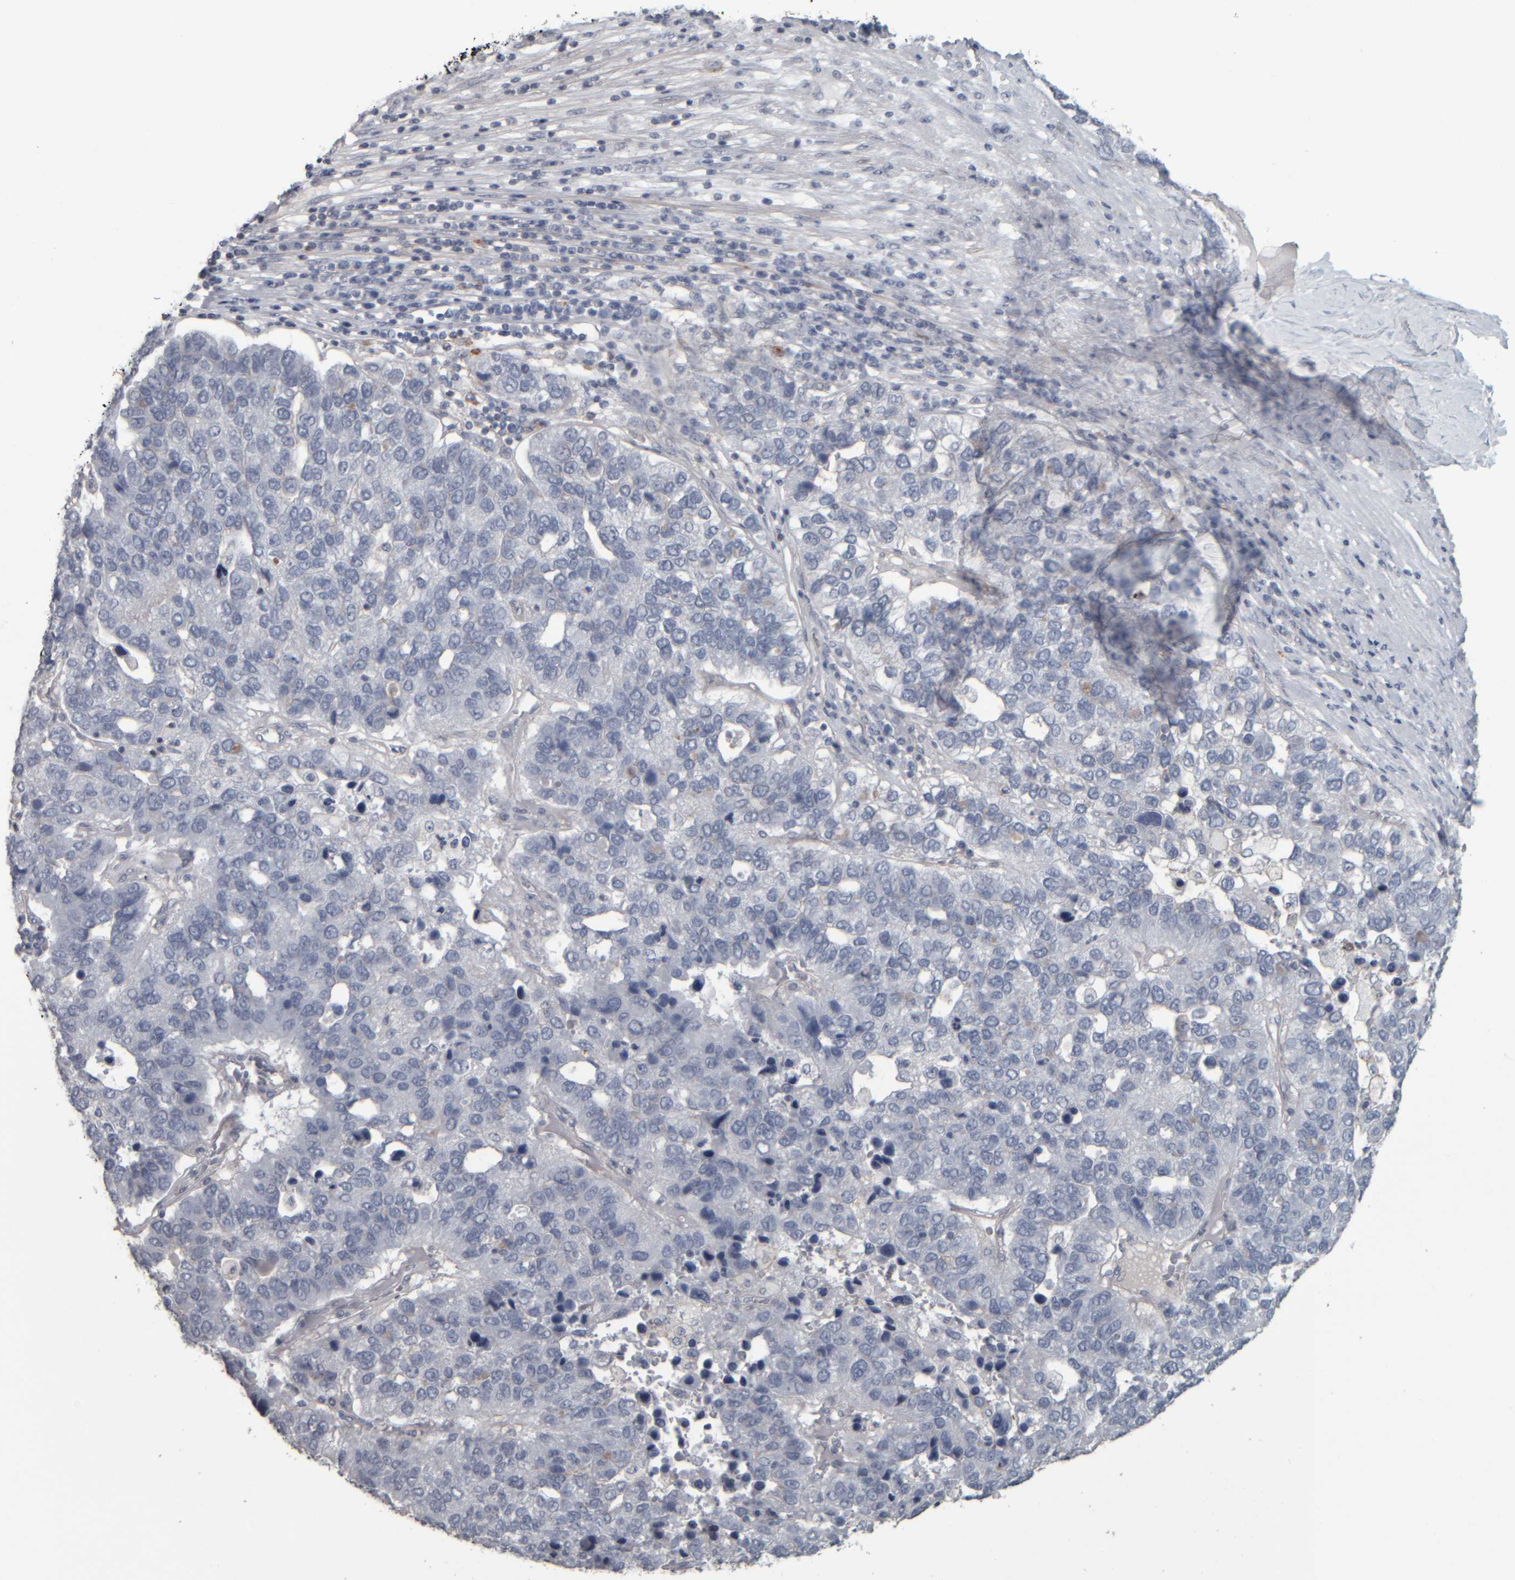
{"staining": {"intensity": "negative", "quantity": "none", "location": "none"}, "tissue": "pancreatic cancer", "cell_type": "Tumor cells", "image_type": "cancer", "snomed": [{"axis": "morphology", "description": "Adenocarcinoma, NOS"}, {"axis": "topography", "description": "Pancreas"}], "caption": "This is an immunohistochemistry (IHC) photomicrograph of pancreatic adenocarcinoma. There is no positivity in tumor cells.", "gene": "CAVIN4", "patient": {"sex": "female", "age": 61}}